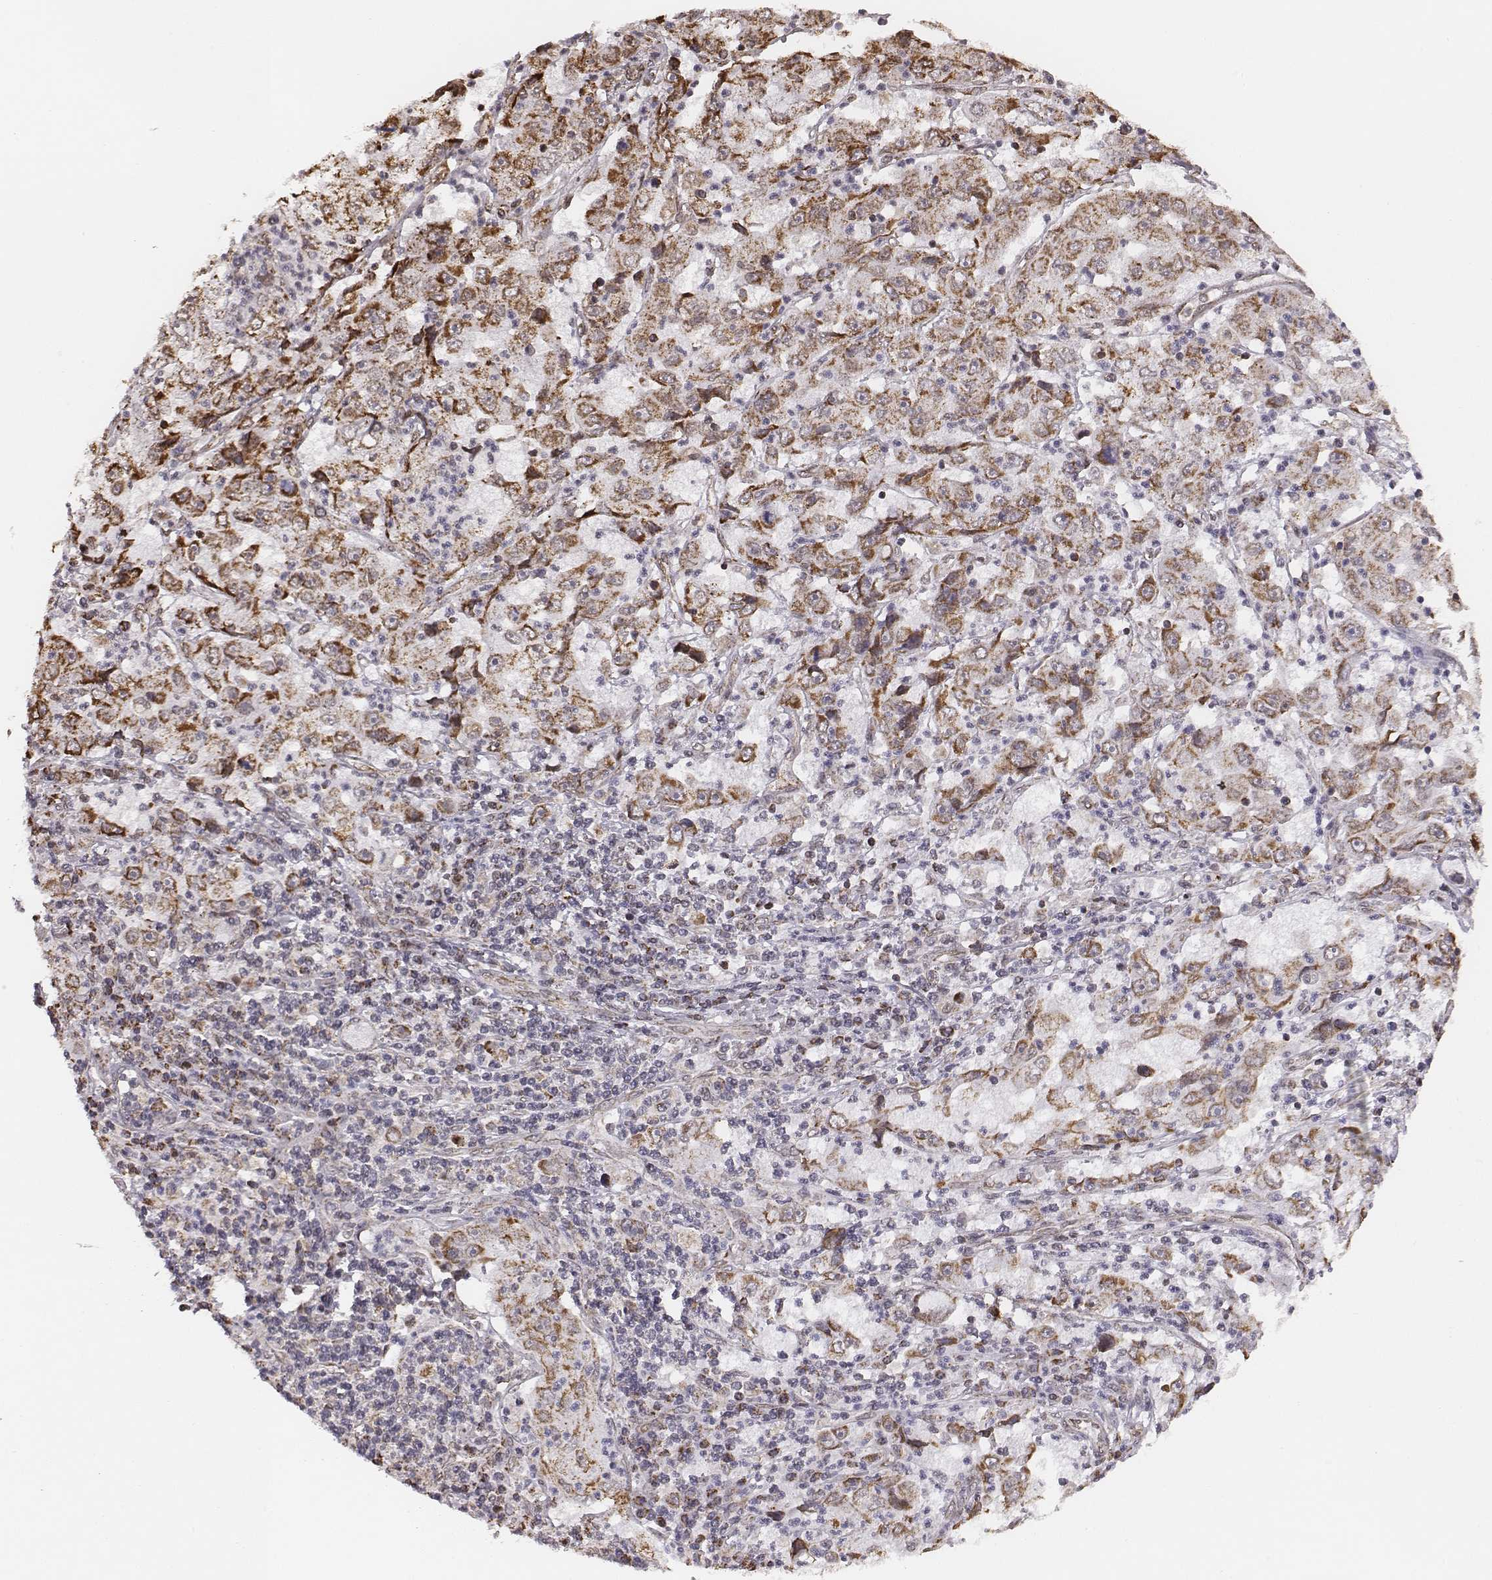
{"staining": {"intensity": "strong", "quantity": "25%-75%", "location": "cytoplasmic/membranous"}, "tissue": "cervical cancer", "cell_type": "Tumor cells", "image_type": "cancer", "snomed": [{"axis": "morphology", "description": "Squamous cell carcinoma, NOS"}, {"axis": "topography", "description": "Cervix"}], "caption": "DAB (3,3'-diaminobenzidine) immunohistochemical staining of cervical cancer exhibits strong cytoplasmic/membranous protein positivity in about 25%-75% of tumor cells.", "gene": "ACOT2", "patient": {"sex": "female", "age": 36}}